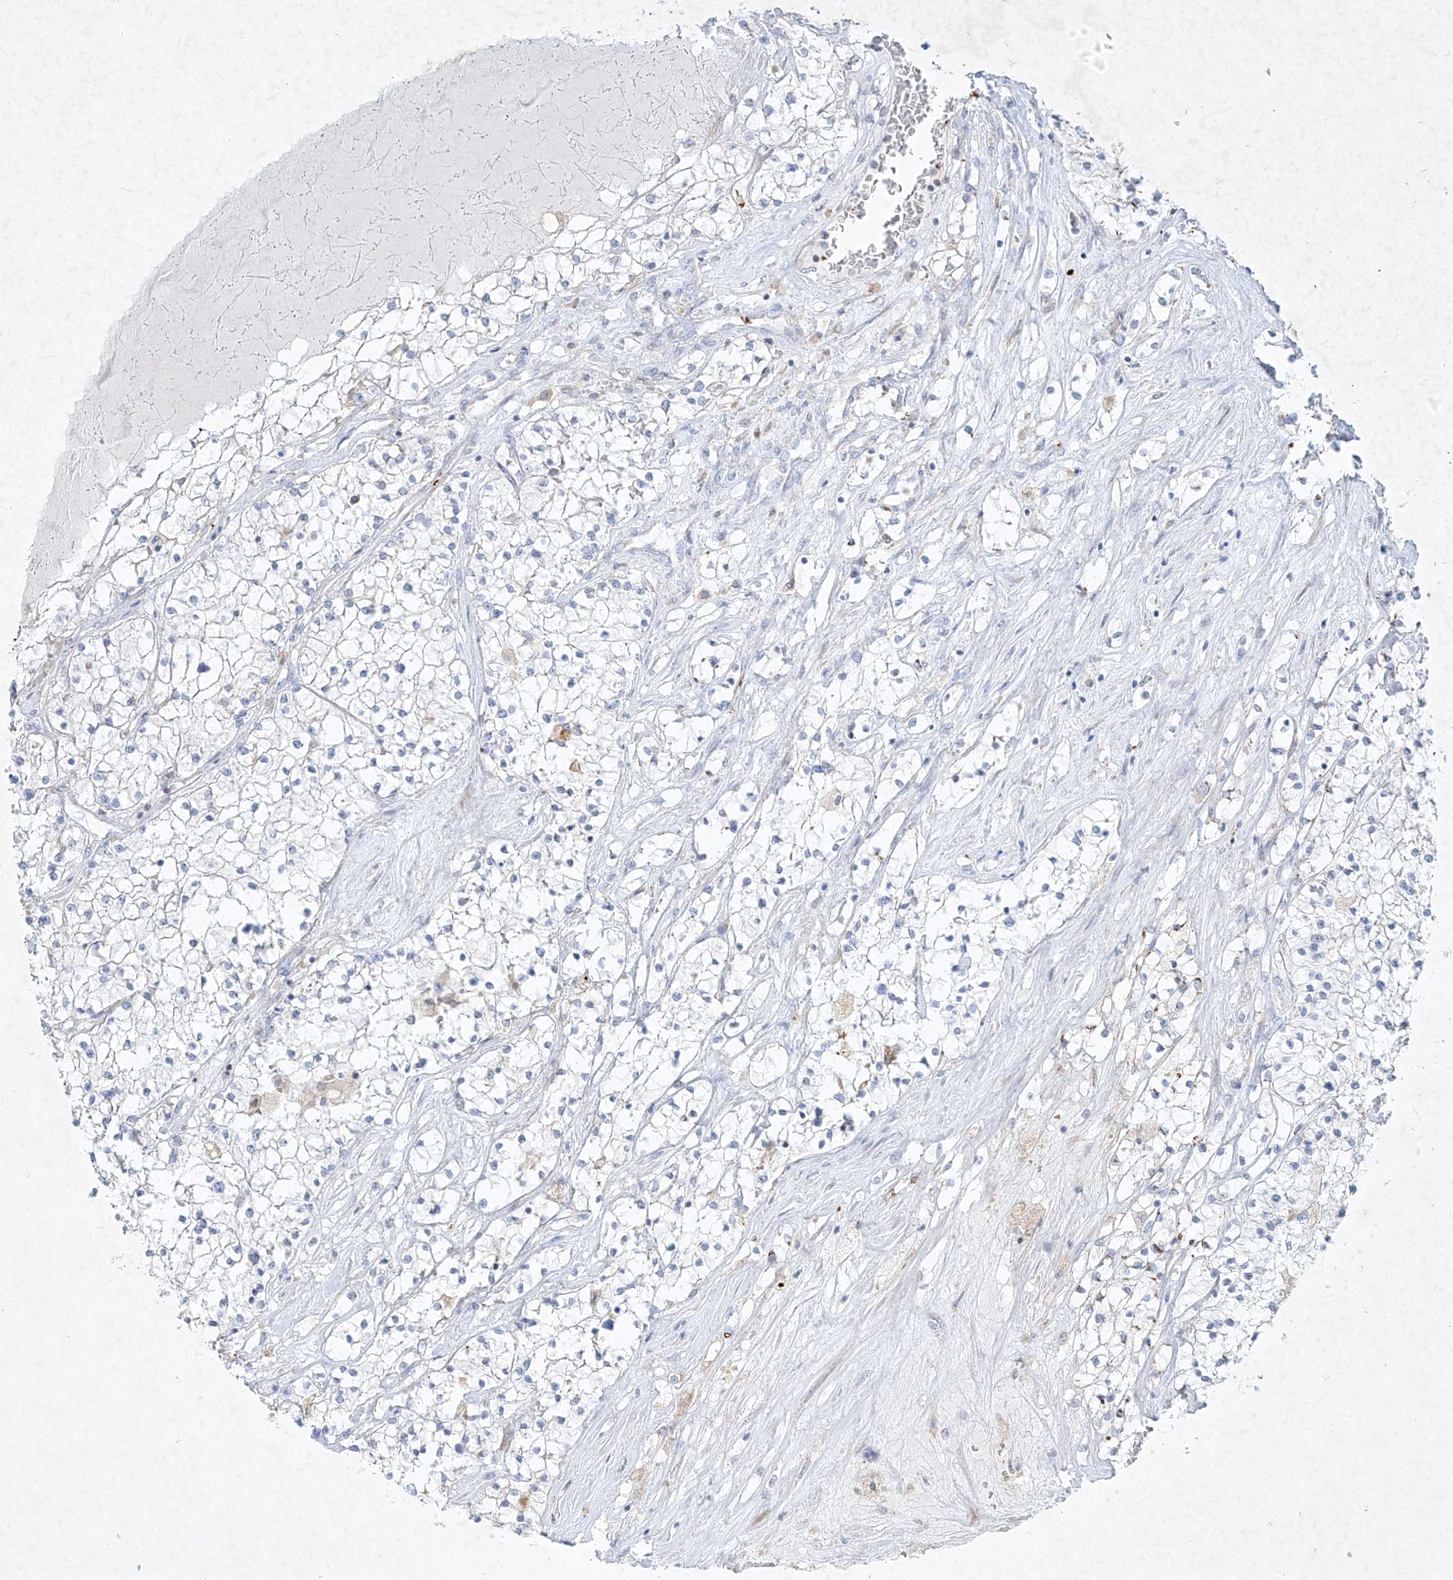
{"staining": {"intensity": "negative", "quantity": "none", "location": "none"}, "tissue": "renal cancer", "cell_type": "Tumor cells", "image_type": "cancer", "snomed": [{"axis": "morphology", "description": "Normal tissue, NOS"}, {"axis": "morphology", "description": "Adenocarcinoma, NOS"}, {"axis": "topography", "description": "Kidney"}], "caption": "Tumor cells show no significant positivity in renal adenocarcinoma. The staining is performed using DAB (3,3'-diaminobenzidine) brown chromogen with nuclei counter-stained in using hematoxylin.", "gene": "PLEK", "patient": {"sex": "male", "age": 68}}